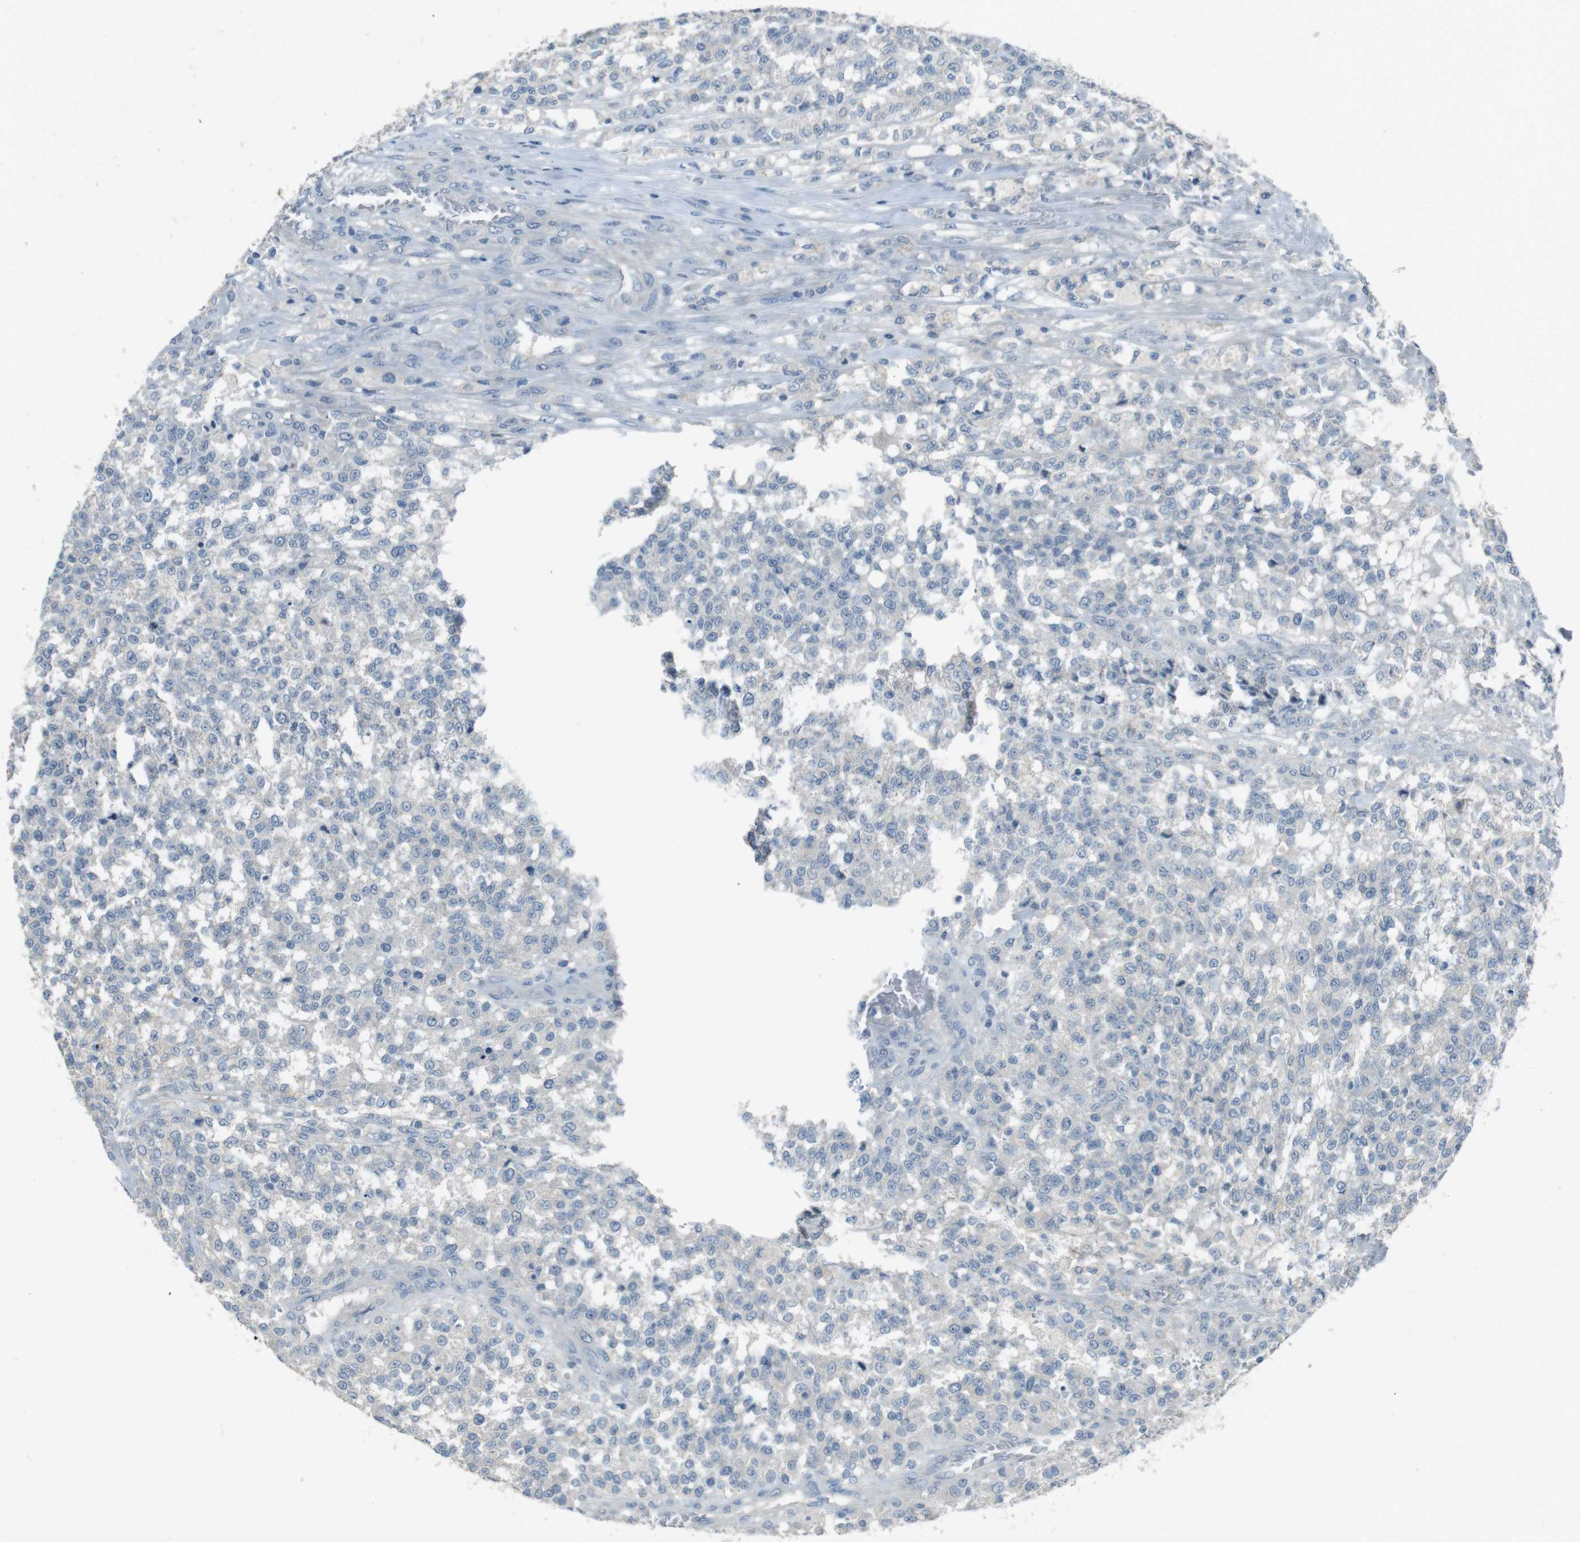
{"staining": {"intensity": "negative", "quantity": "none", "location": "none"}, "tissue": "testis cancer", "cell_type": "Tumor cells", "image_type": "cancer", "snomed": [{"axis": "morphology", "description": "Seminoma, NOS"}, {"axis": "topography", "description": "Testis"}], "caption": "Tumor cells show no significant protein staining in seminoma (testis).", "gene": "ENTPD7", "patient": {"sex": "male", "age": 59}}